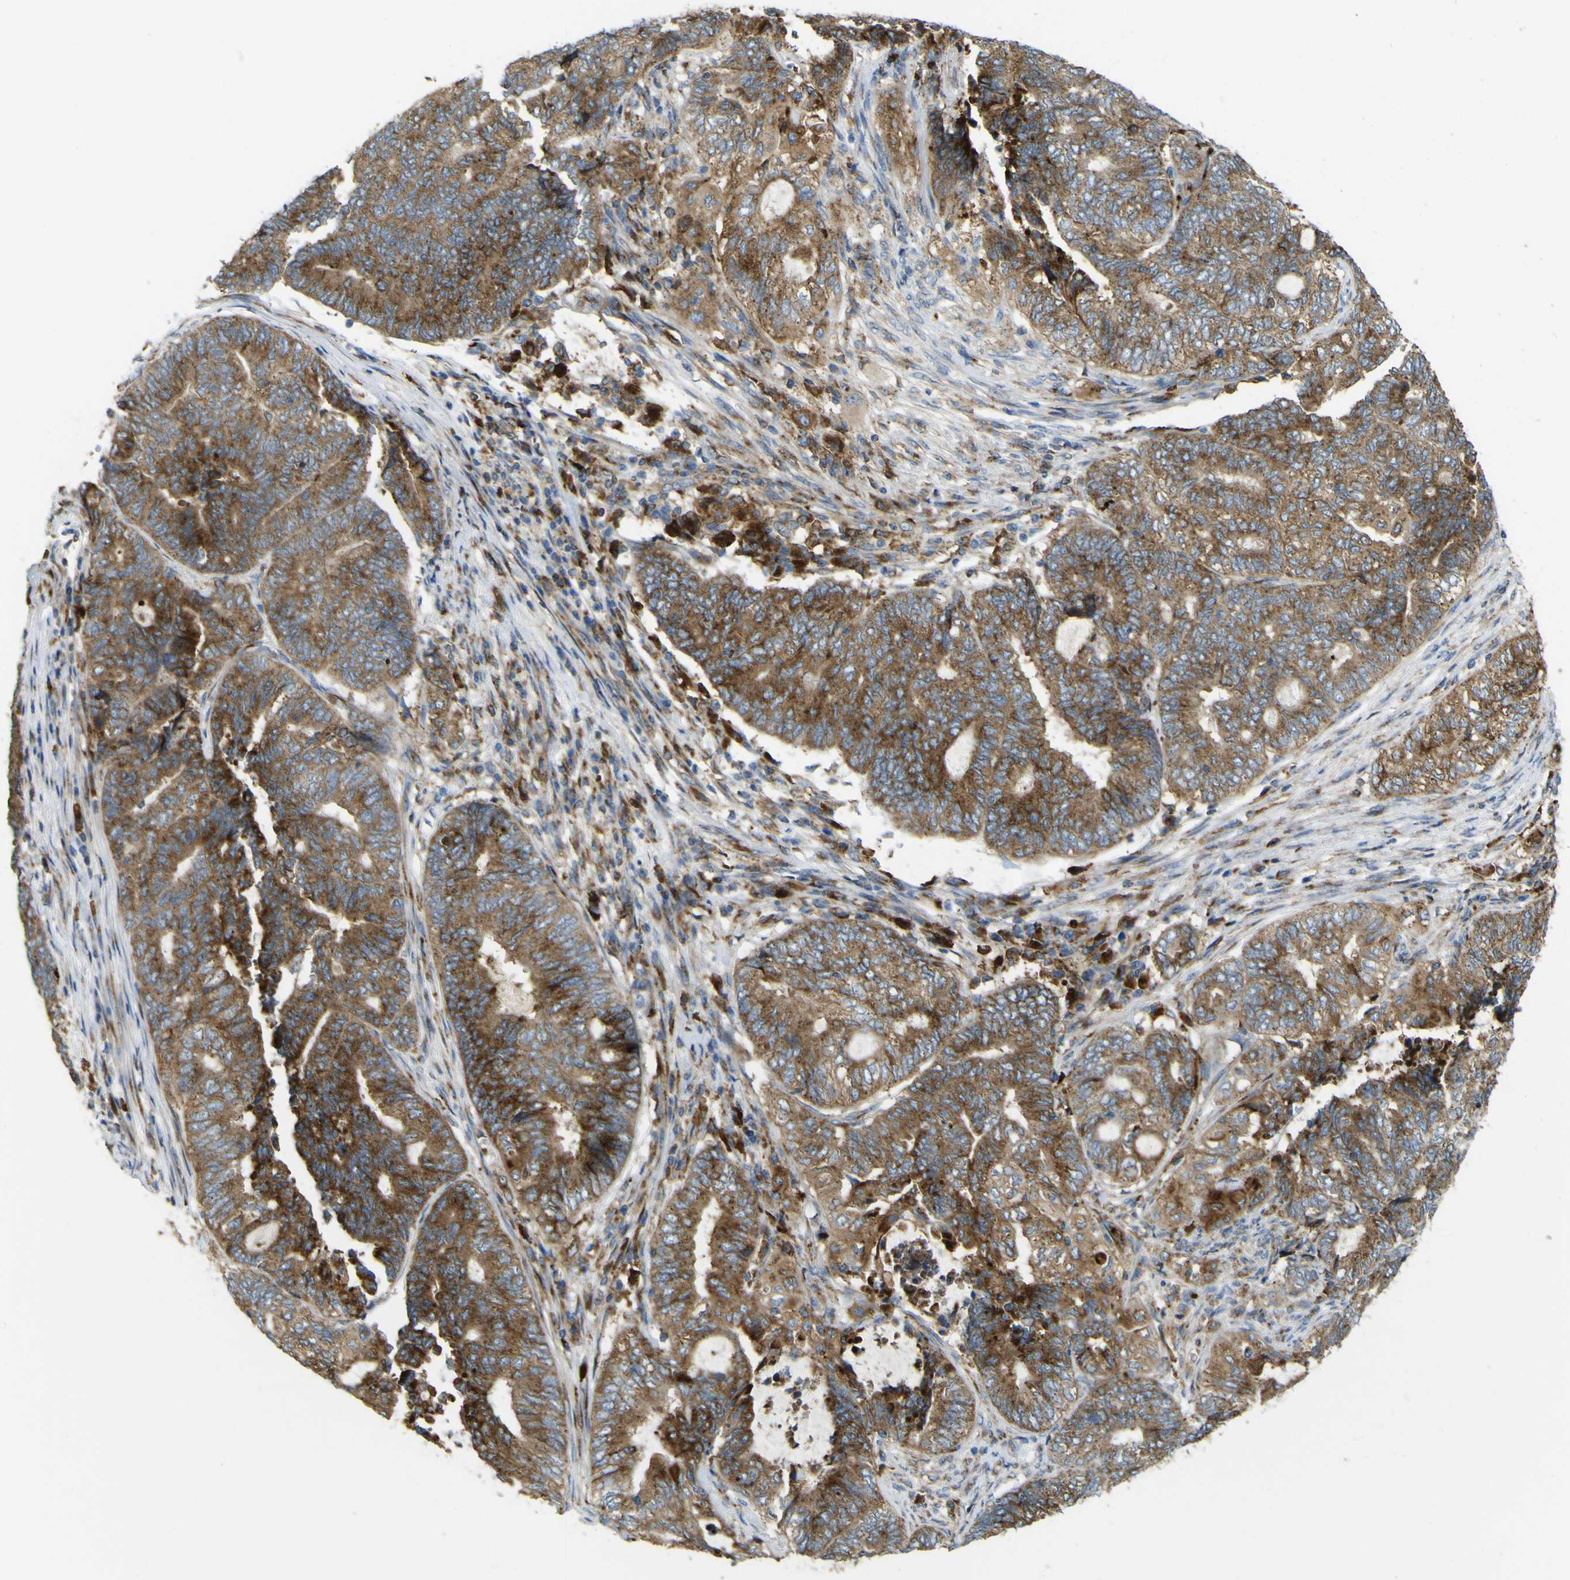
{"staining": {"intensity": "moderate", "quantity": ">75%", "location": "cytoplasmic/membranous"}, "tissue": "endometrial cancer", "cell_type": "Tumor cells", "image_type": "cancer", "snomed": [{"axis": "morphology", "description": "Adenocarcinoma, NOS"}, {"axis": "topography", "description": "Uterus"}, {"axis": "topography", "description": "Endometrium"}], "caption": "Immunohistochemistry (IHC) micrograph of neoplastic tissue: human adenocarcinoma (endometrial) stained using immunohistochemistry (IHC) shows medium levels of moderate protein expression localized specifically in the cytoplasmic/membranous of tumor cells, appearing as a cytoplasmic/membranous brown color.", "gene": "IGF2R", "patient": {"sex": "female", "age": 70}}